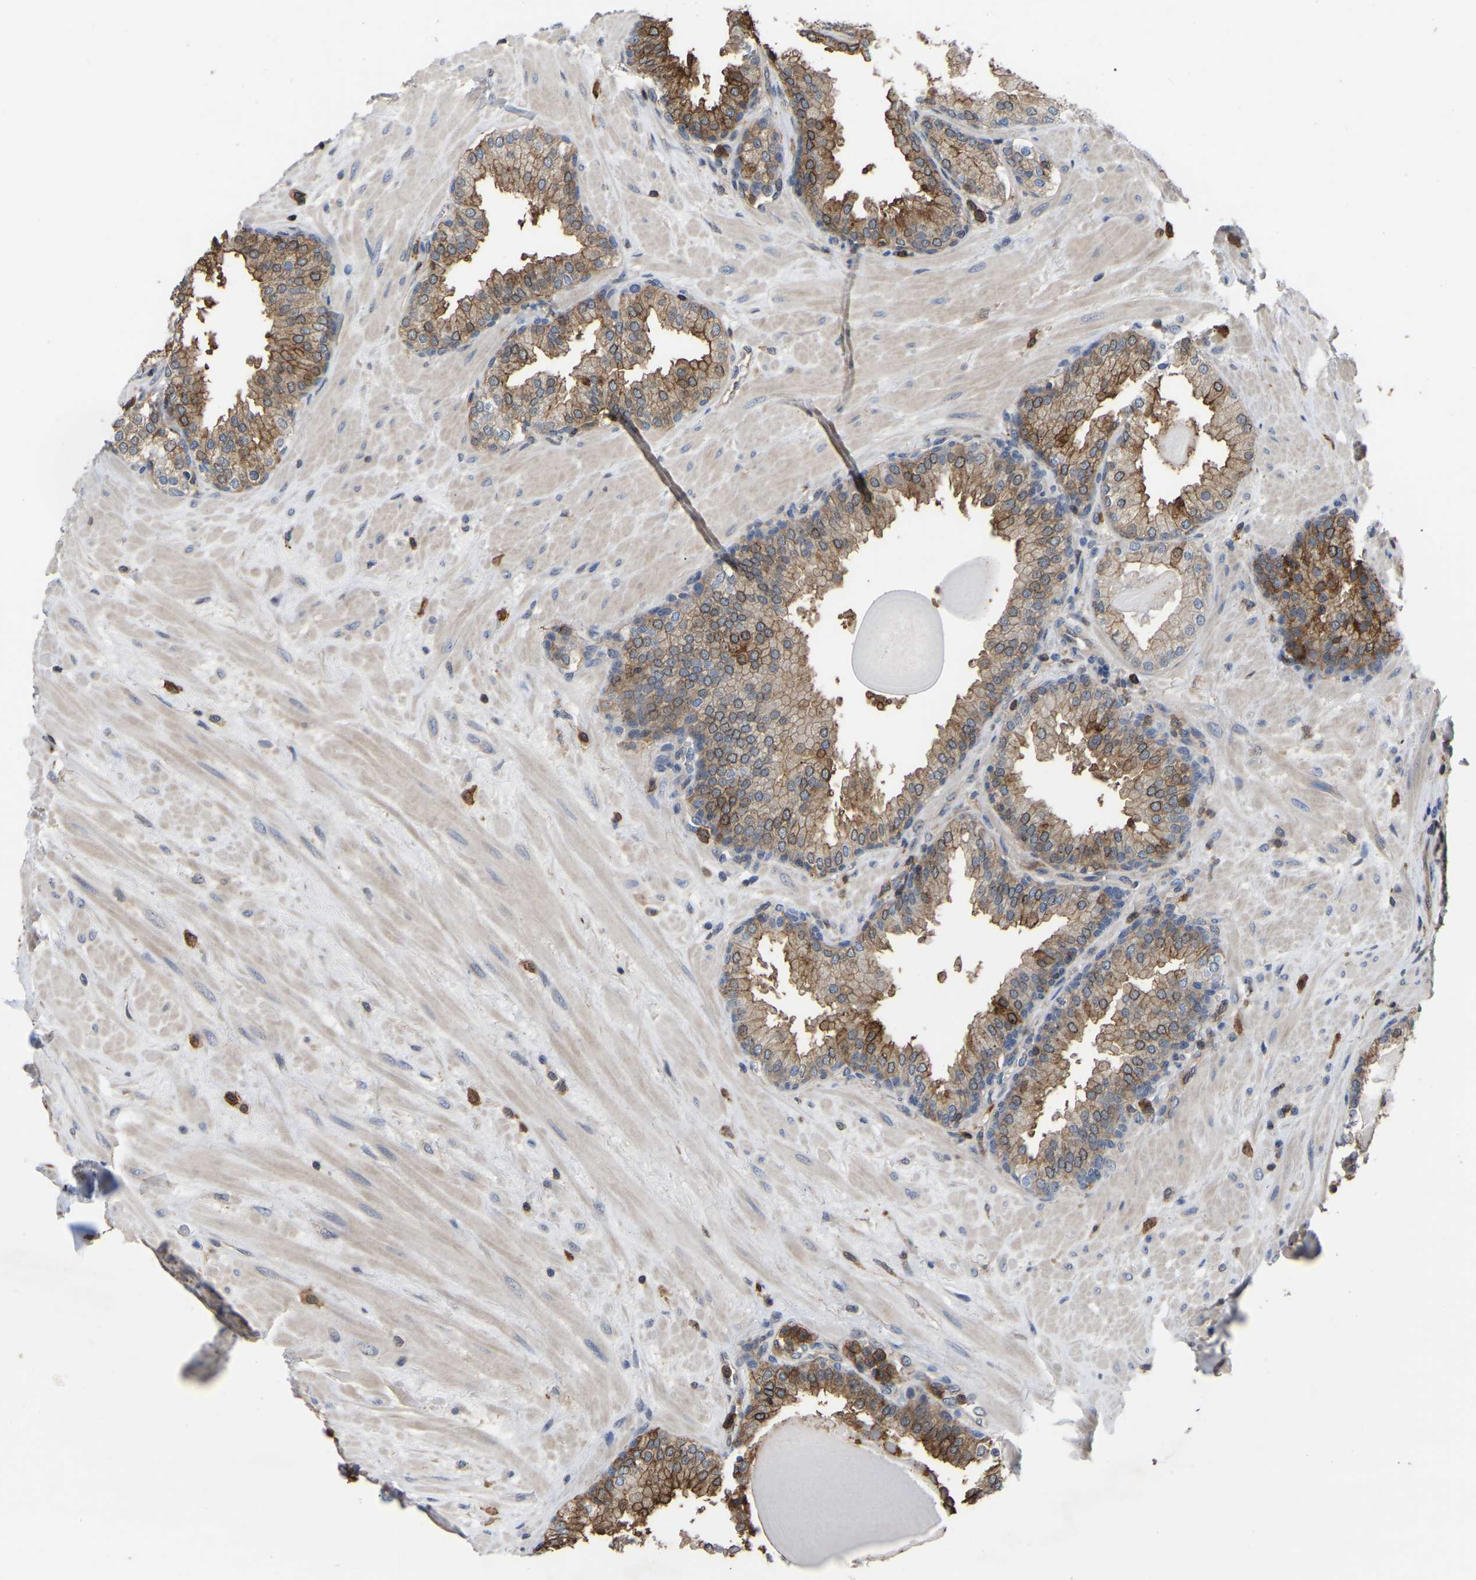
{"staining": {"intensity": "moderate", "quantity": "25%-75%", "location": "cytoplasmic/membranous"}, "tissue": "prostate", "cell_type": "Glandular cells", "image_type": "normal", "snomed": [{"axis": "morphology", "description": "Normal tissue, NOS"}, {"axis": "topography", "description": "Prostate"}], "caption": "IHC micrograph of unremarkable prostate: prostate stained using IHC shows medium levels of moderate protein expression localized specifically in the cytoplasmic/membranous of glandular cells, appearing as a cytoplasmic/membranous brown color.", "gene": "CIT", "patient": {"sex": "male", "age": 51}}